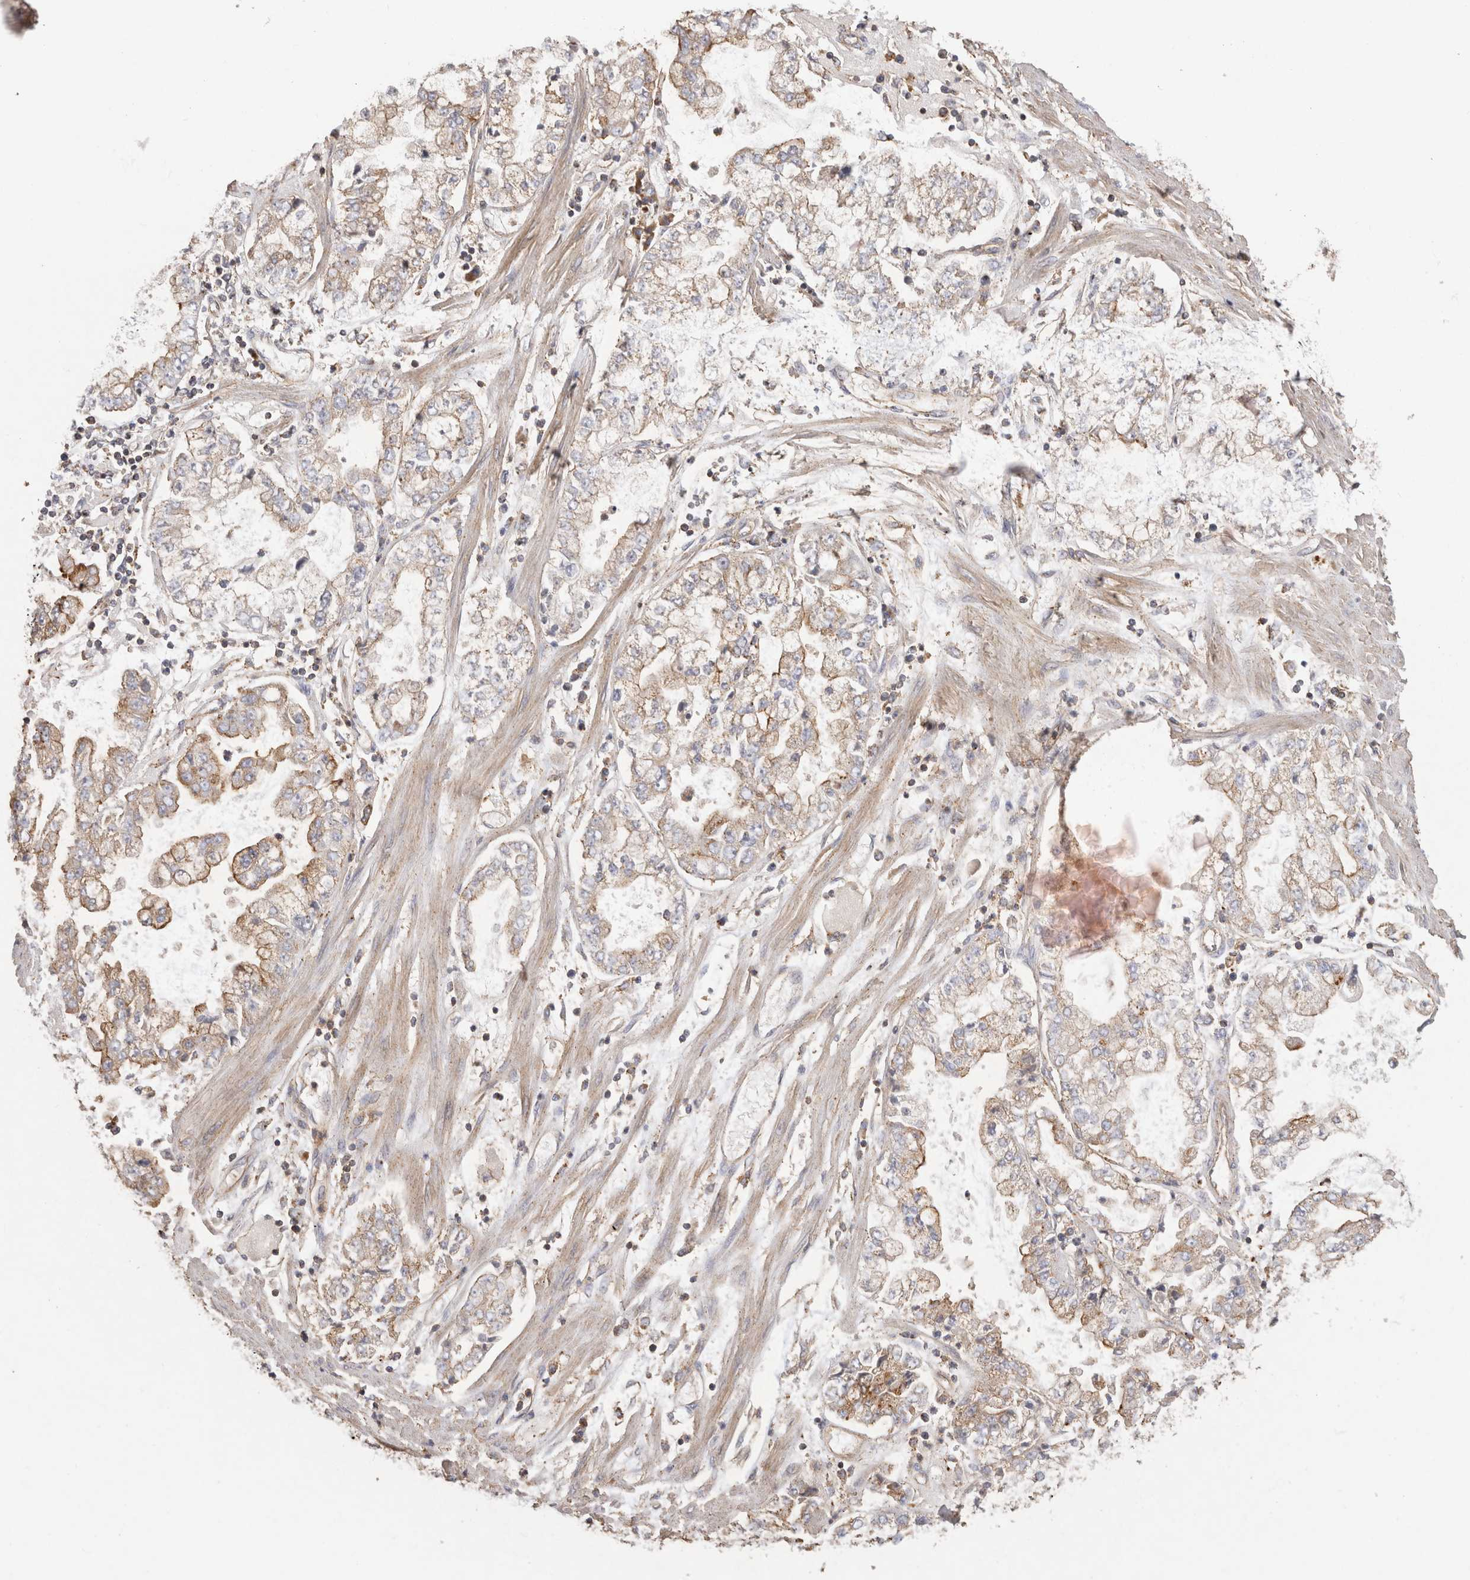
{"staining": {"intensity": "moderate", "quantity": "<25%", "location": "cytoplasmic/membranous"}, "tissue": "stomach cancer", "cell_type": "Tumor cells", "image_type": "cancer", "snomed": [{"axis": "morphology", "description": "Adenocarcinoma, NOS"}, {"axis": "topography", "description": "Stomach"}], "caption": "Protein analysis of stomach adenocarcinoma tissue exhibits moderate cytoplasmic/membranous positivity in approximately <25% of tumor cells. Immunohistochemistry (ihc) stains the protein in brown and the nuclei are stained blue.", "gene": "CHMP6", "patient": {"sex": "male", "age": 76}}